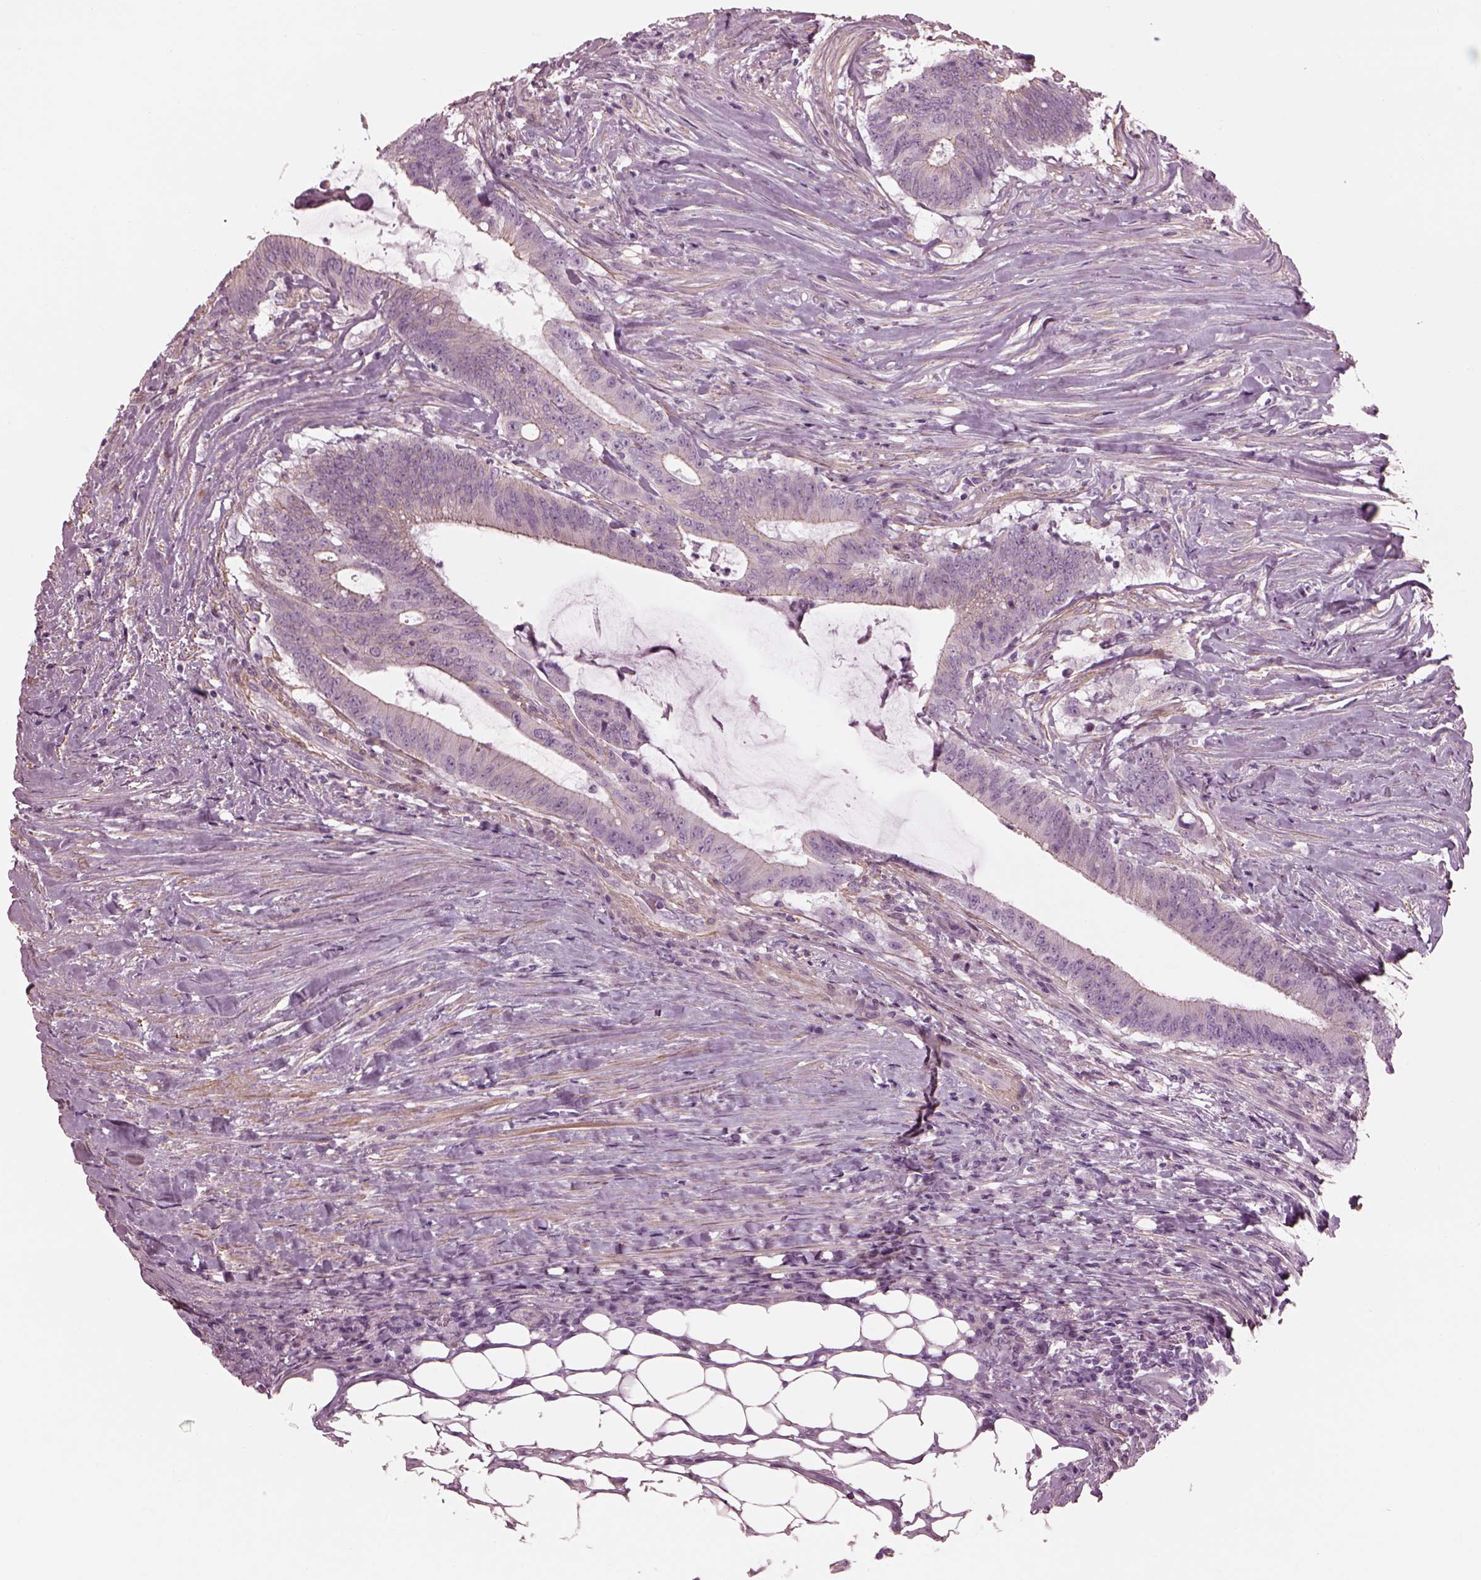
{"staining": {"intensity": "negative", "quantity": "none", "location": "none"}, "tissue": "colorectal cancer", "cell_type": "Tumor cells", "image_type": "cancer", "snomed": [{"axis": "morphology", "description": "Adenocarcinoma, NOS"}, {"axis": "topography", "description": "Colon"}], "caption": "Adenocarcinoma (colorectal) stained for a protein using immunohistochemistry exhibits no staining tumor cells.", "gene": "BFSP1", "patient": {"sex": "female", "age": 43}}